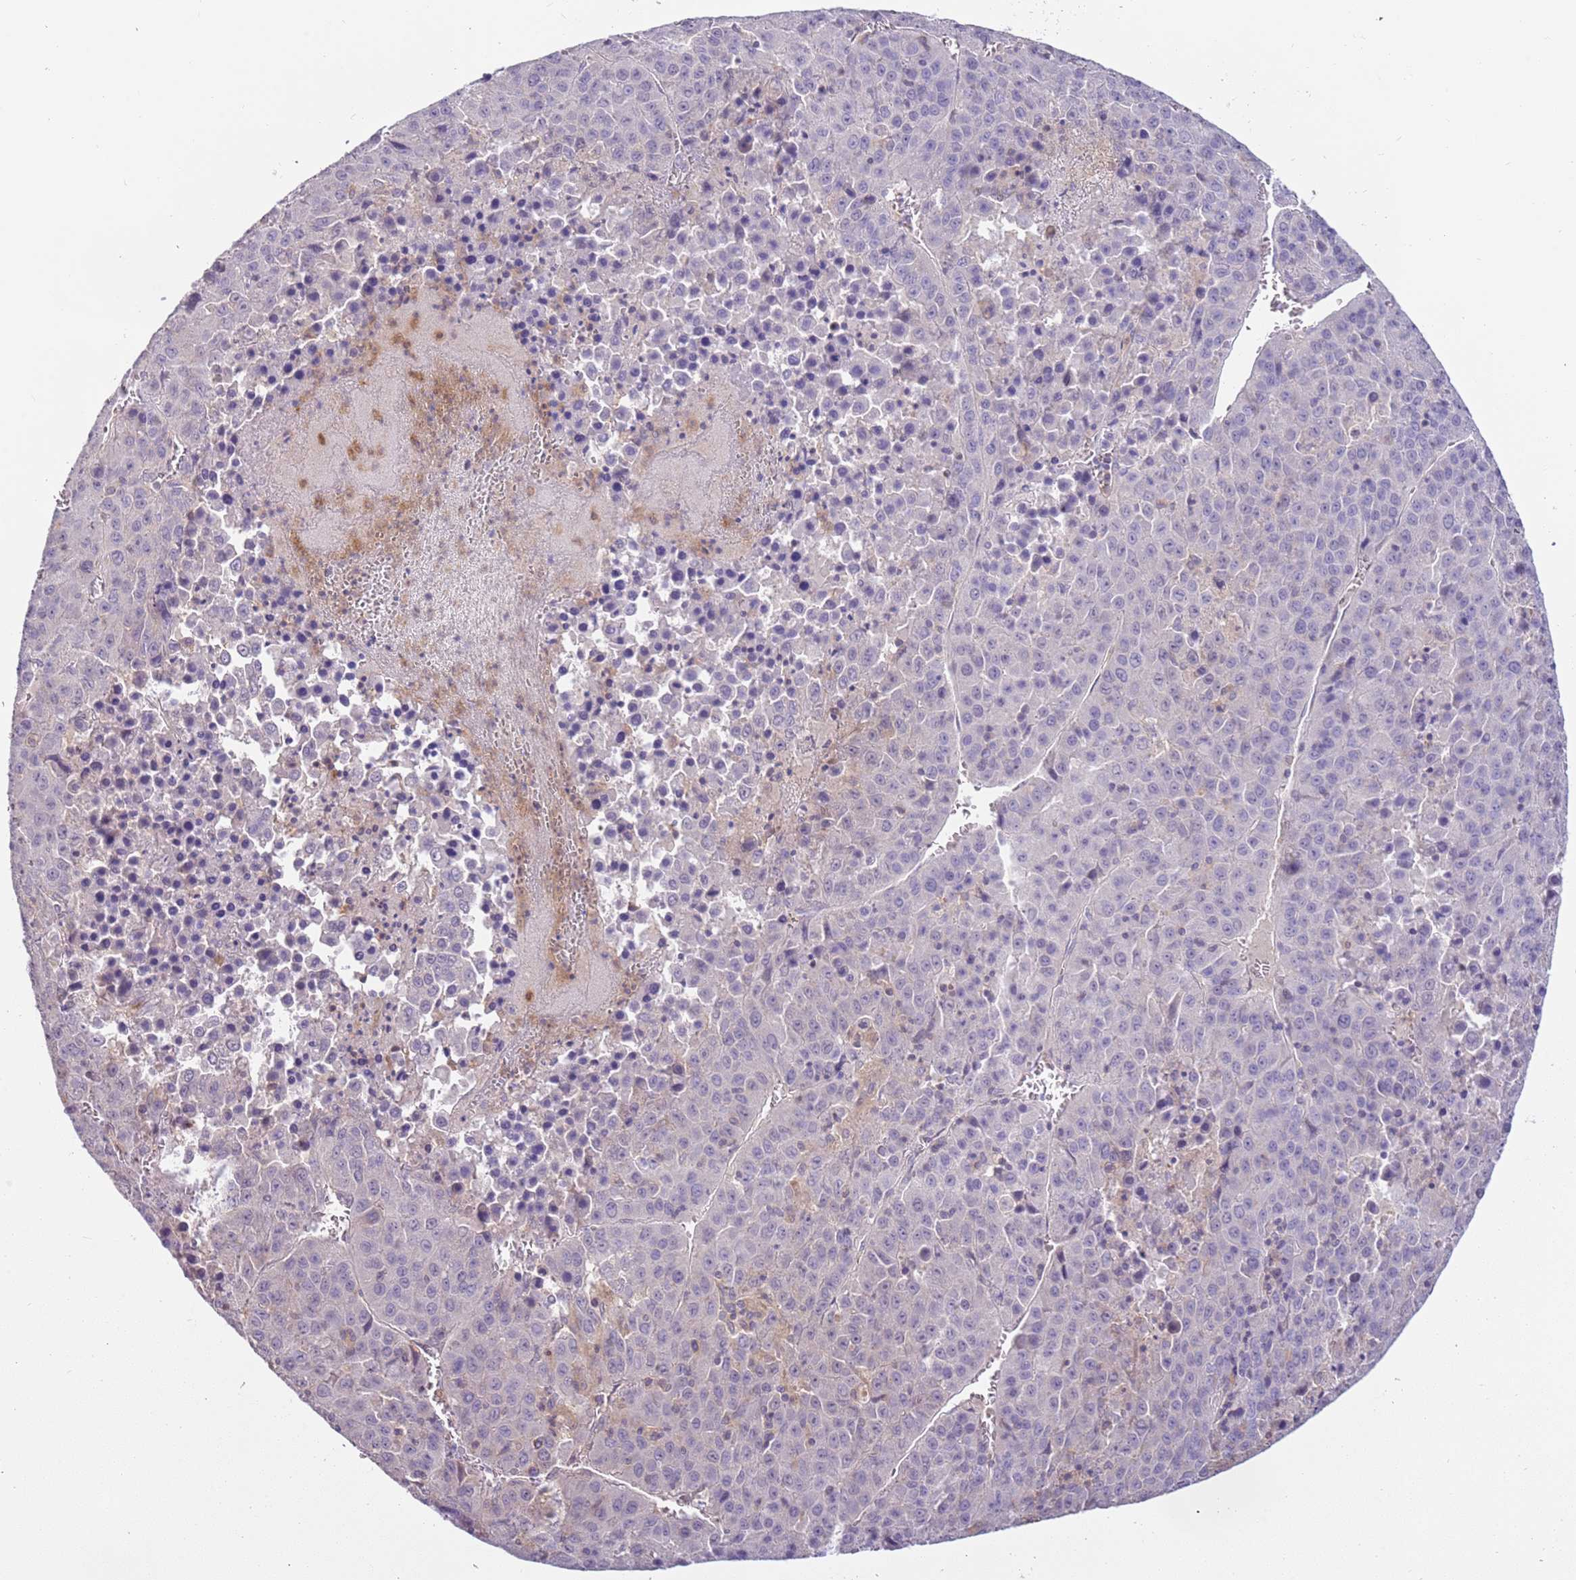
{"staining": {"intensity": "negative", "quantity": "none", "location": "none"}, "tissue": "liver cancer", "cell_type": "Tumor cells", "image_type": "cancer", "snomed": [{"axis": "morphology", "description": "Carcinoma, Hepatocellular, NOS"}, {"axis": "topography", "description": "Liver"}], "caption": "Micrograph shows no significant protein staining in tumor cells of liver cancer.", "gene": "ARHGAP5", "patient": {"sex": "female", "age": 53}}